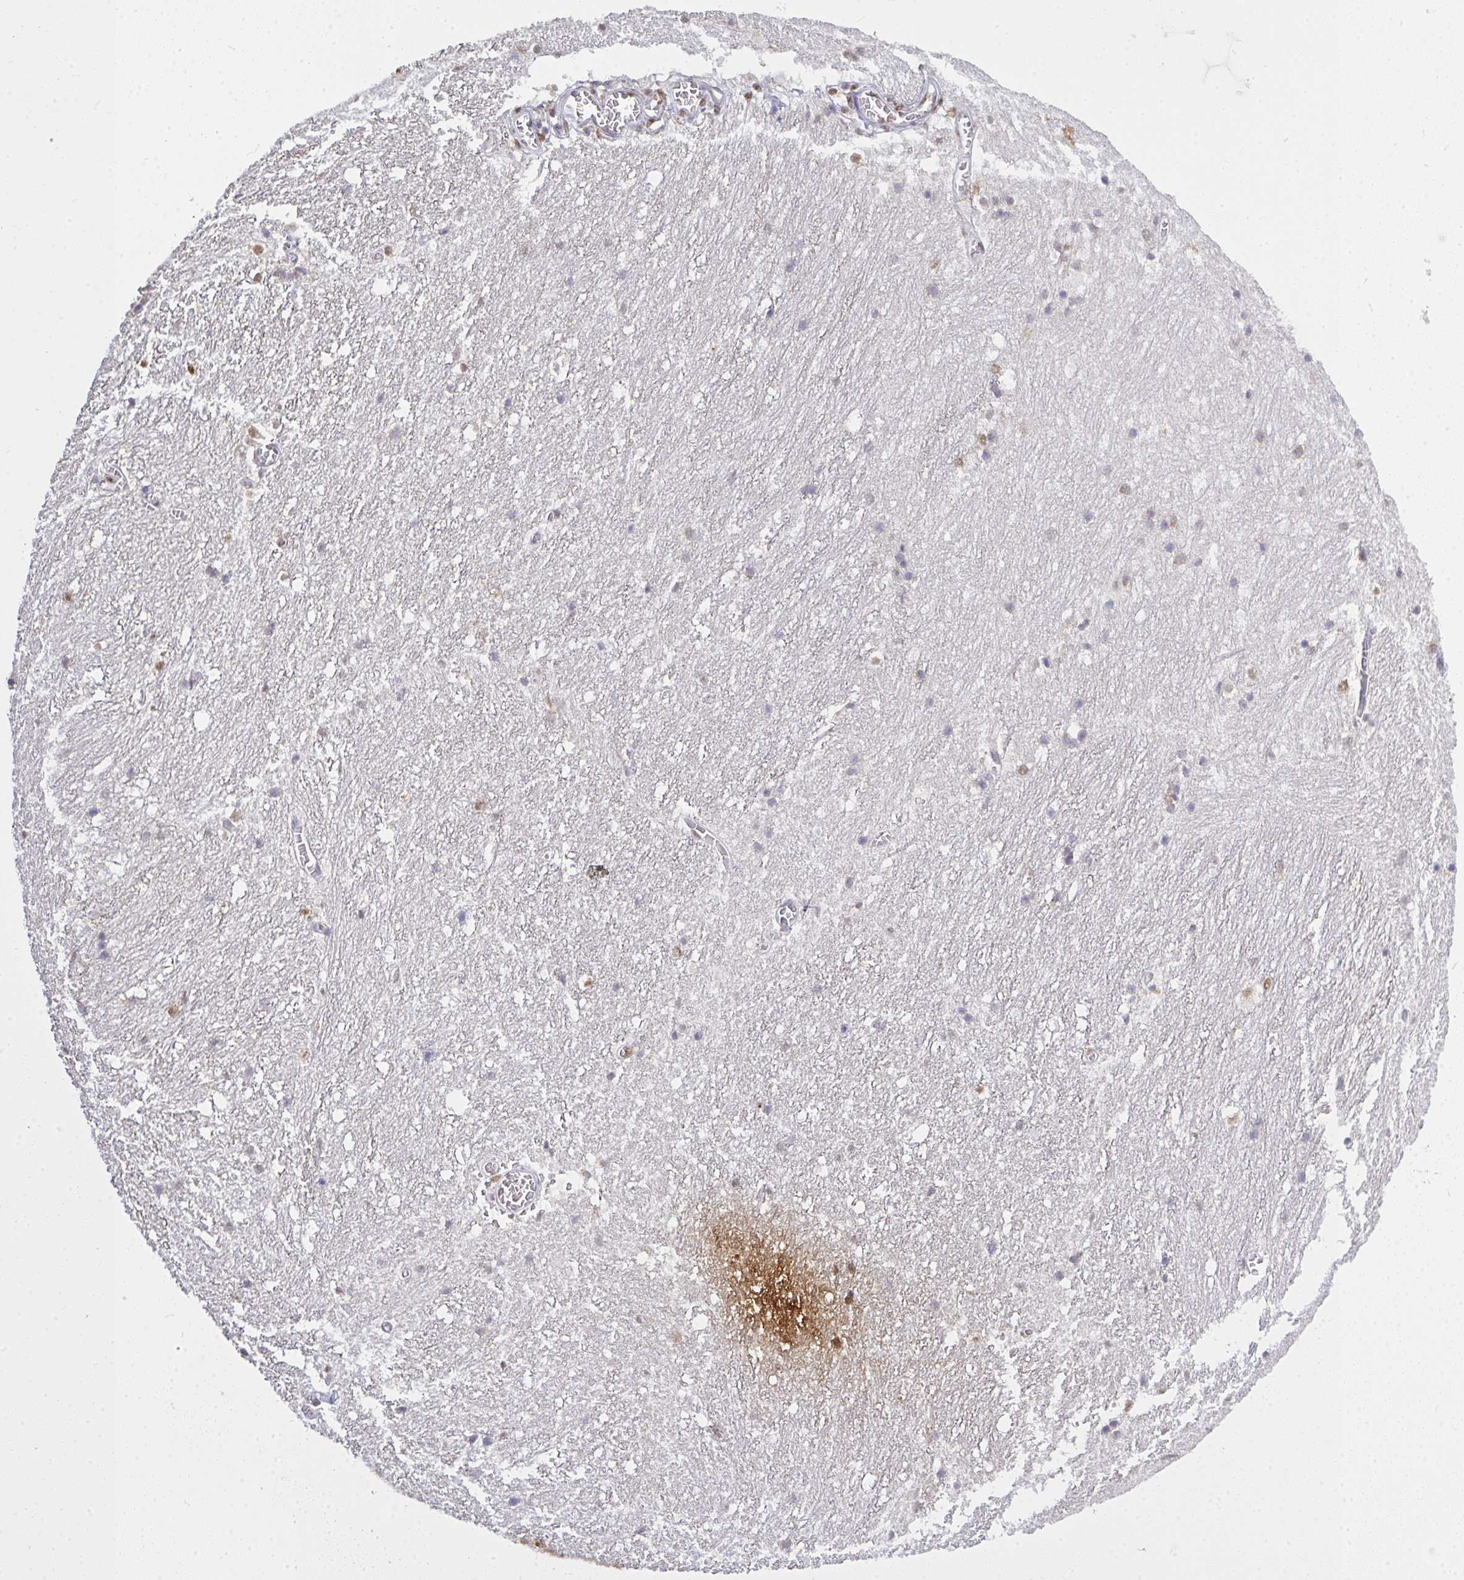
{"staining": {"intensity": "moderate", "quantity": "<25%", "location": "nuclear"}, "tissue": "hippocampus", "cell_type": "Glial cells", "image_type": "normal", "snomed": [{"axis": "morphology", "description": "Normal tissue, NOS"}, {"axis": "topography", "description": "Hippocampus"}], "caption": "The image displays a brown stain indicating the presence of a protein in the nuclear of glial cells in hippocampus. Using DAB (3,3'-diaminobenzidine) (brown) and hematoxylin (blue) stains, captured at high magnification using brightfield microscopy.", "gene": "SEMA6B", "patient": {"sex": "female", "age": 52}}